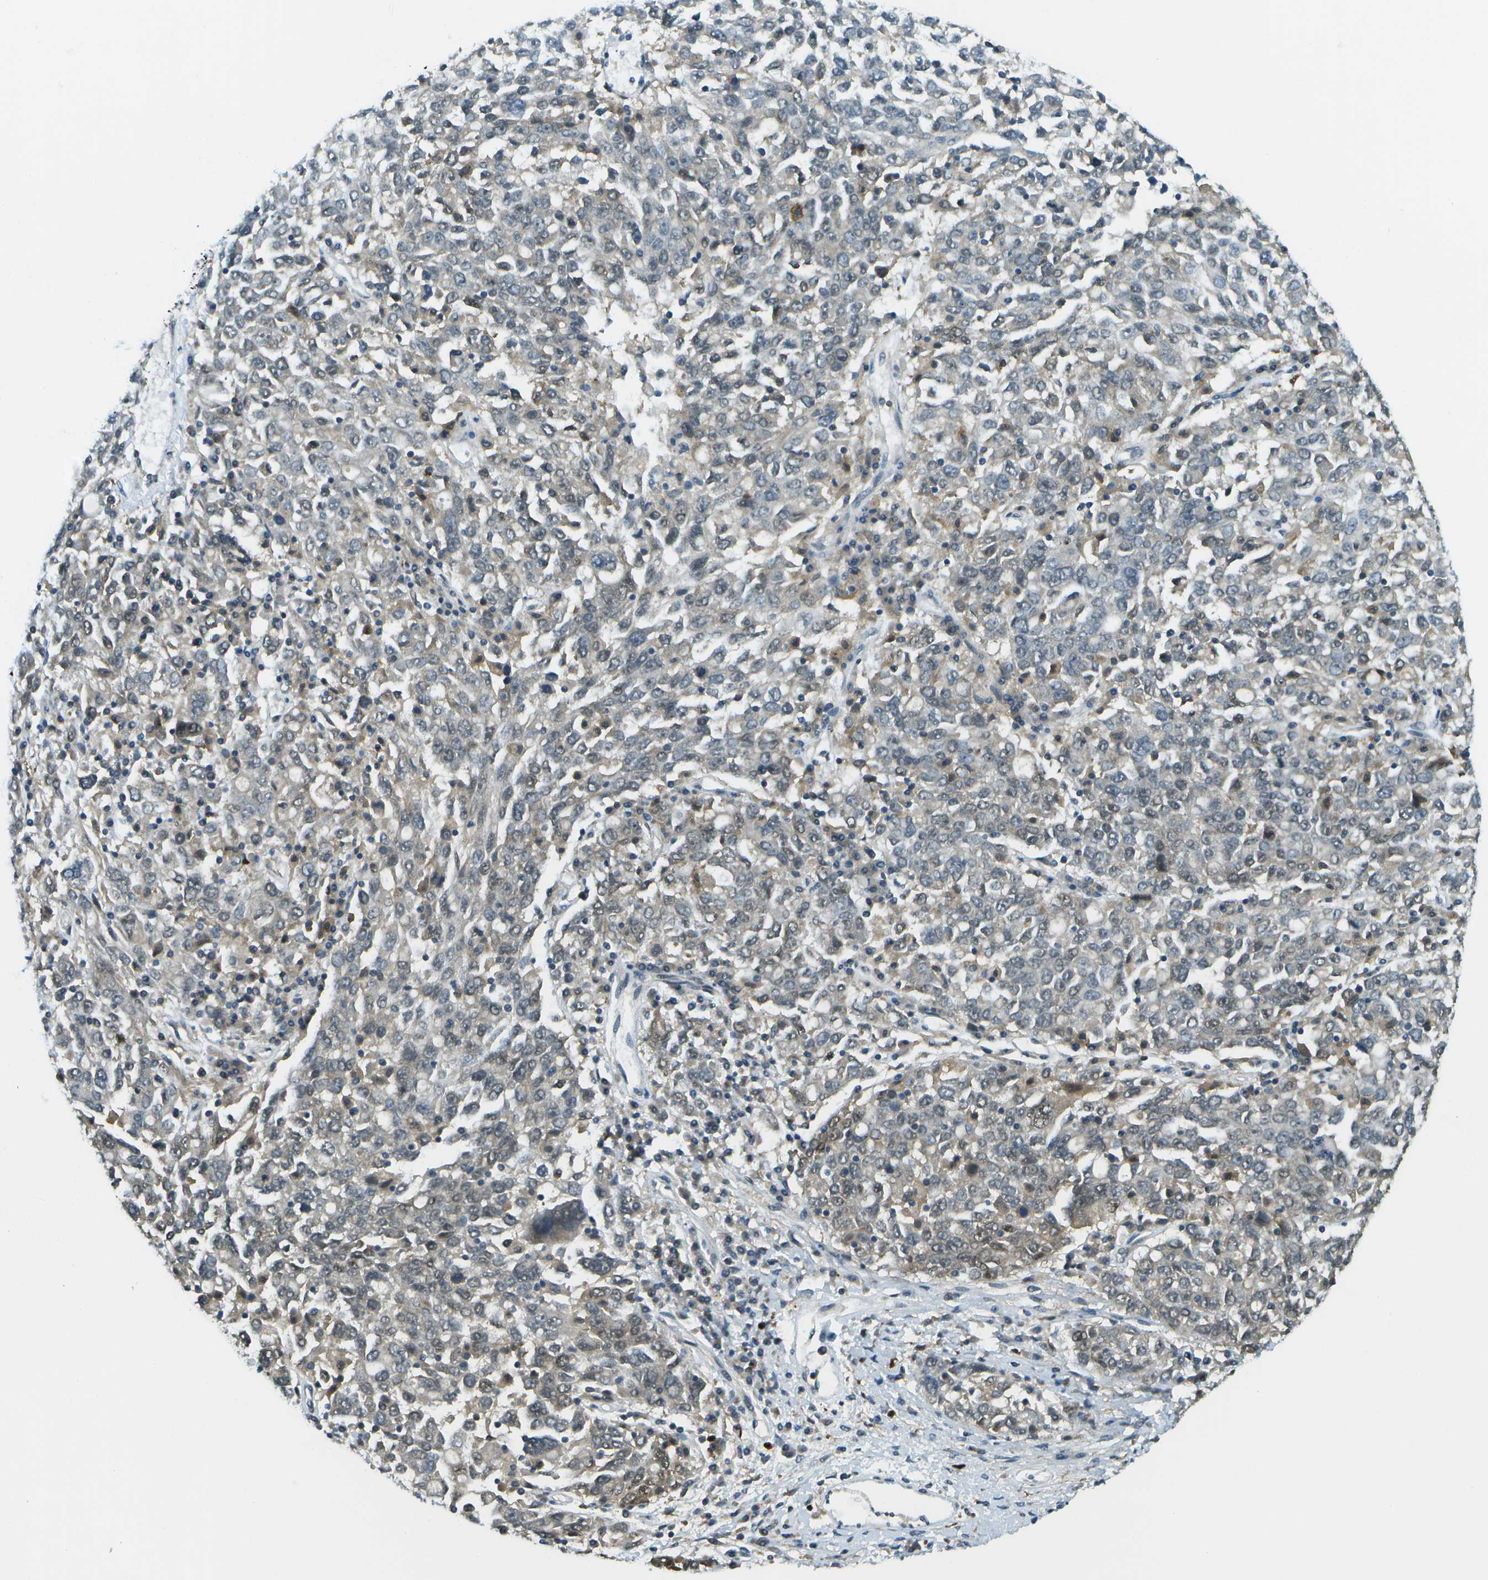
{"staining": {"intensity": "weak", "quantity": "<25%", "location": "cytoplasmic/membranous"}, "tissue": "ovarian cancer", "cell_type": "Tumor cells", "image_type": "cancer", "snomed": [{"axis": "morphology", "description": "Carcinoma, endometroid"}, {"axis": "topography", "description": "Ovary"}], "caption": "High magnification brightfield microscopy of endometroid carcinoma (ovarian) stained with DAB (brown) and counterstained with hematoxylin (blue): tumor cells show no significant expression.", "gene": "CDH23", "patient": {"sex": "female", "age": 62}}